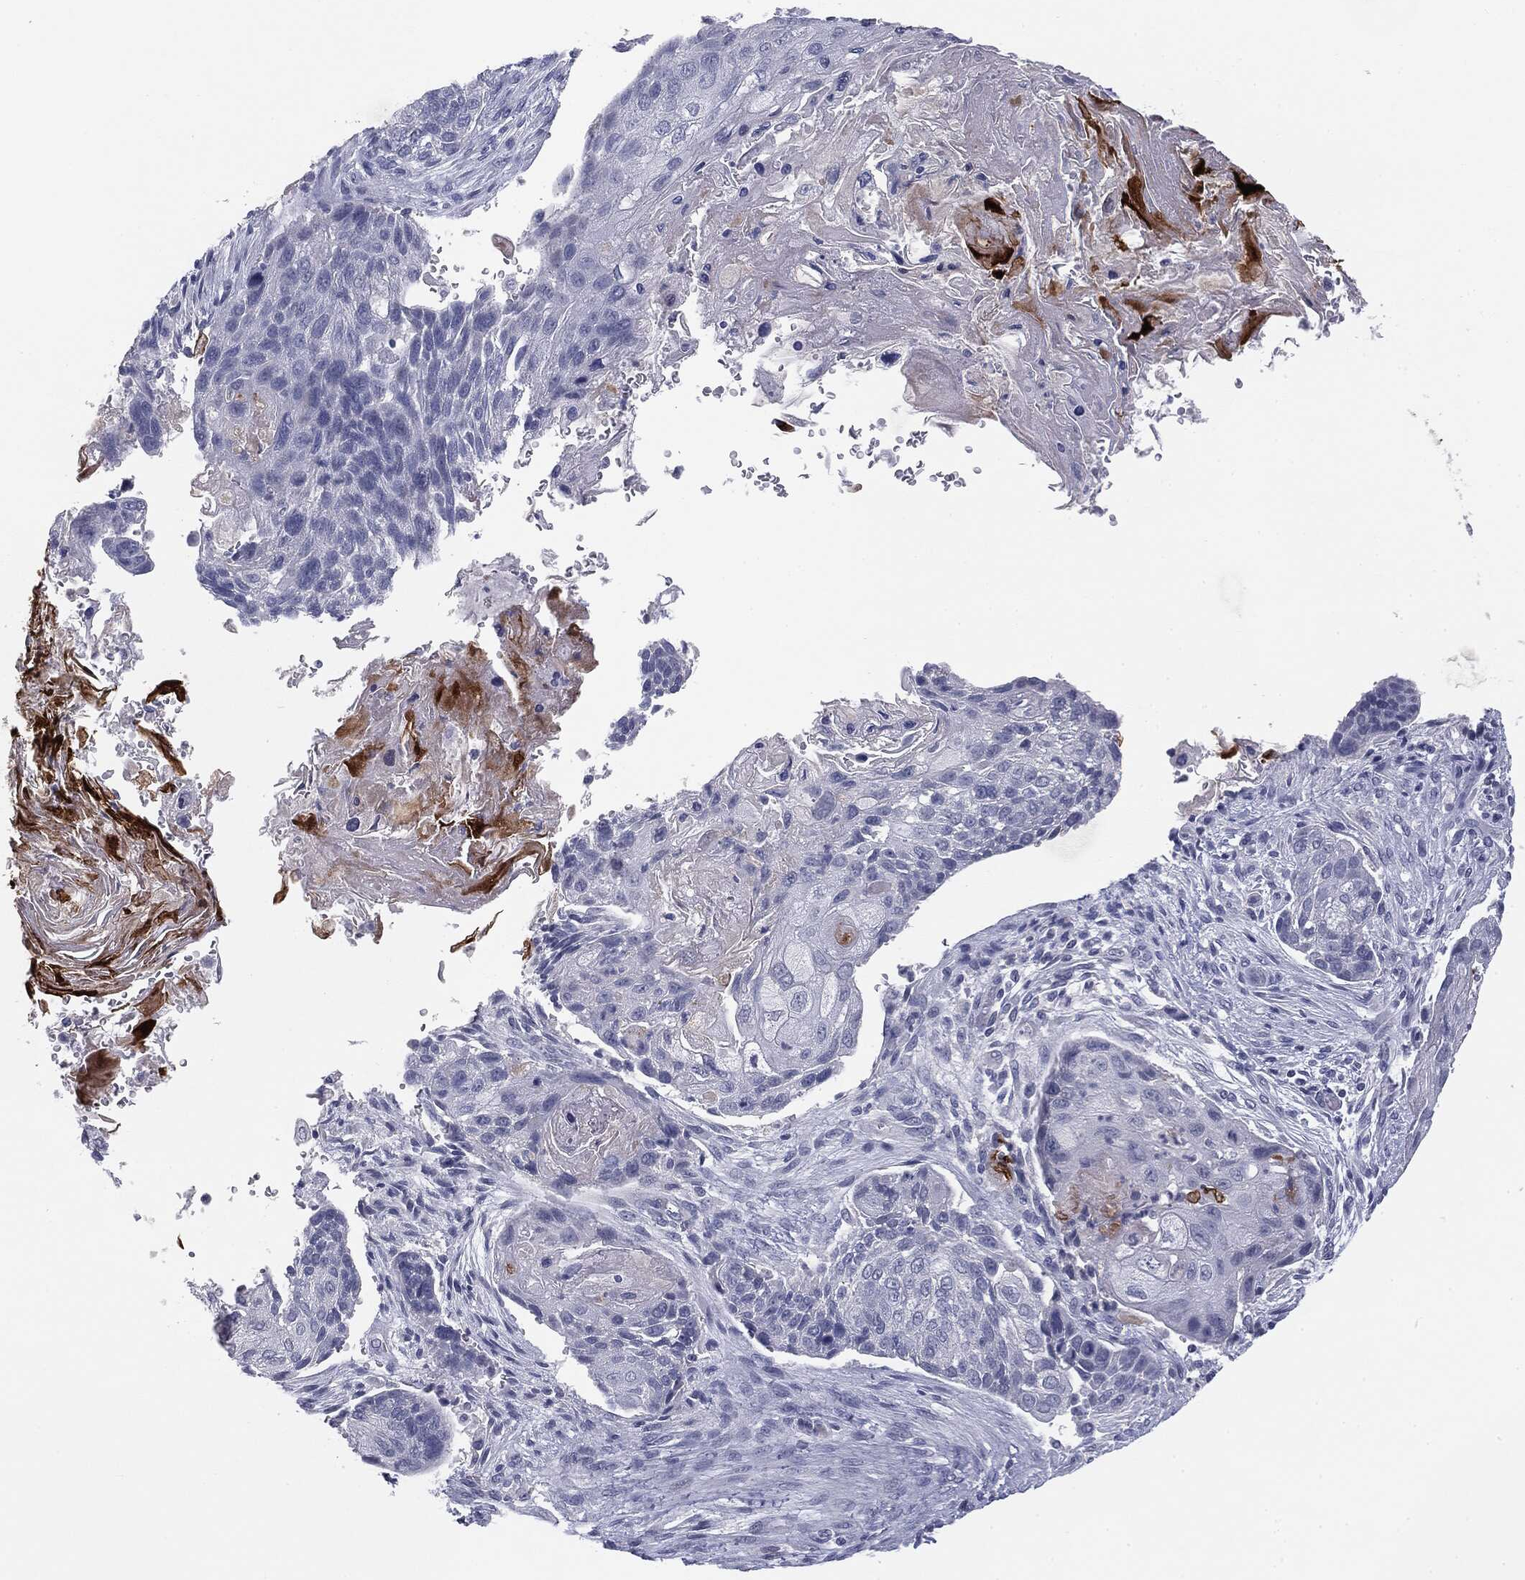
{"staining": {"intensity": "negative", "quantity": "none", "location": "none"}, "tissue": "lung cancer", "cell_type": "Tumor cells", "image_type": "cancer", "snomed": [{"axis": "morphology", "description": "Normal tissue, NOS"}, {"axis": "morphology", "description": "Squamous cell carcinoma, NOS"}, {"axis": "topography", "description": "Bronchus"}, {"axis": "topography", "description": "Lung"}], "caption": "There is no significant expression in tumor cells of lung cancer (squamous cell carcinoma). (Immunohistochemistry (ihc), brightfield microscopy, high magnification).", "gene": "MUC1", "patient": {"sex": "male", "age": 69}}